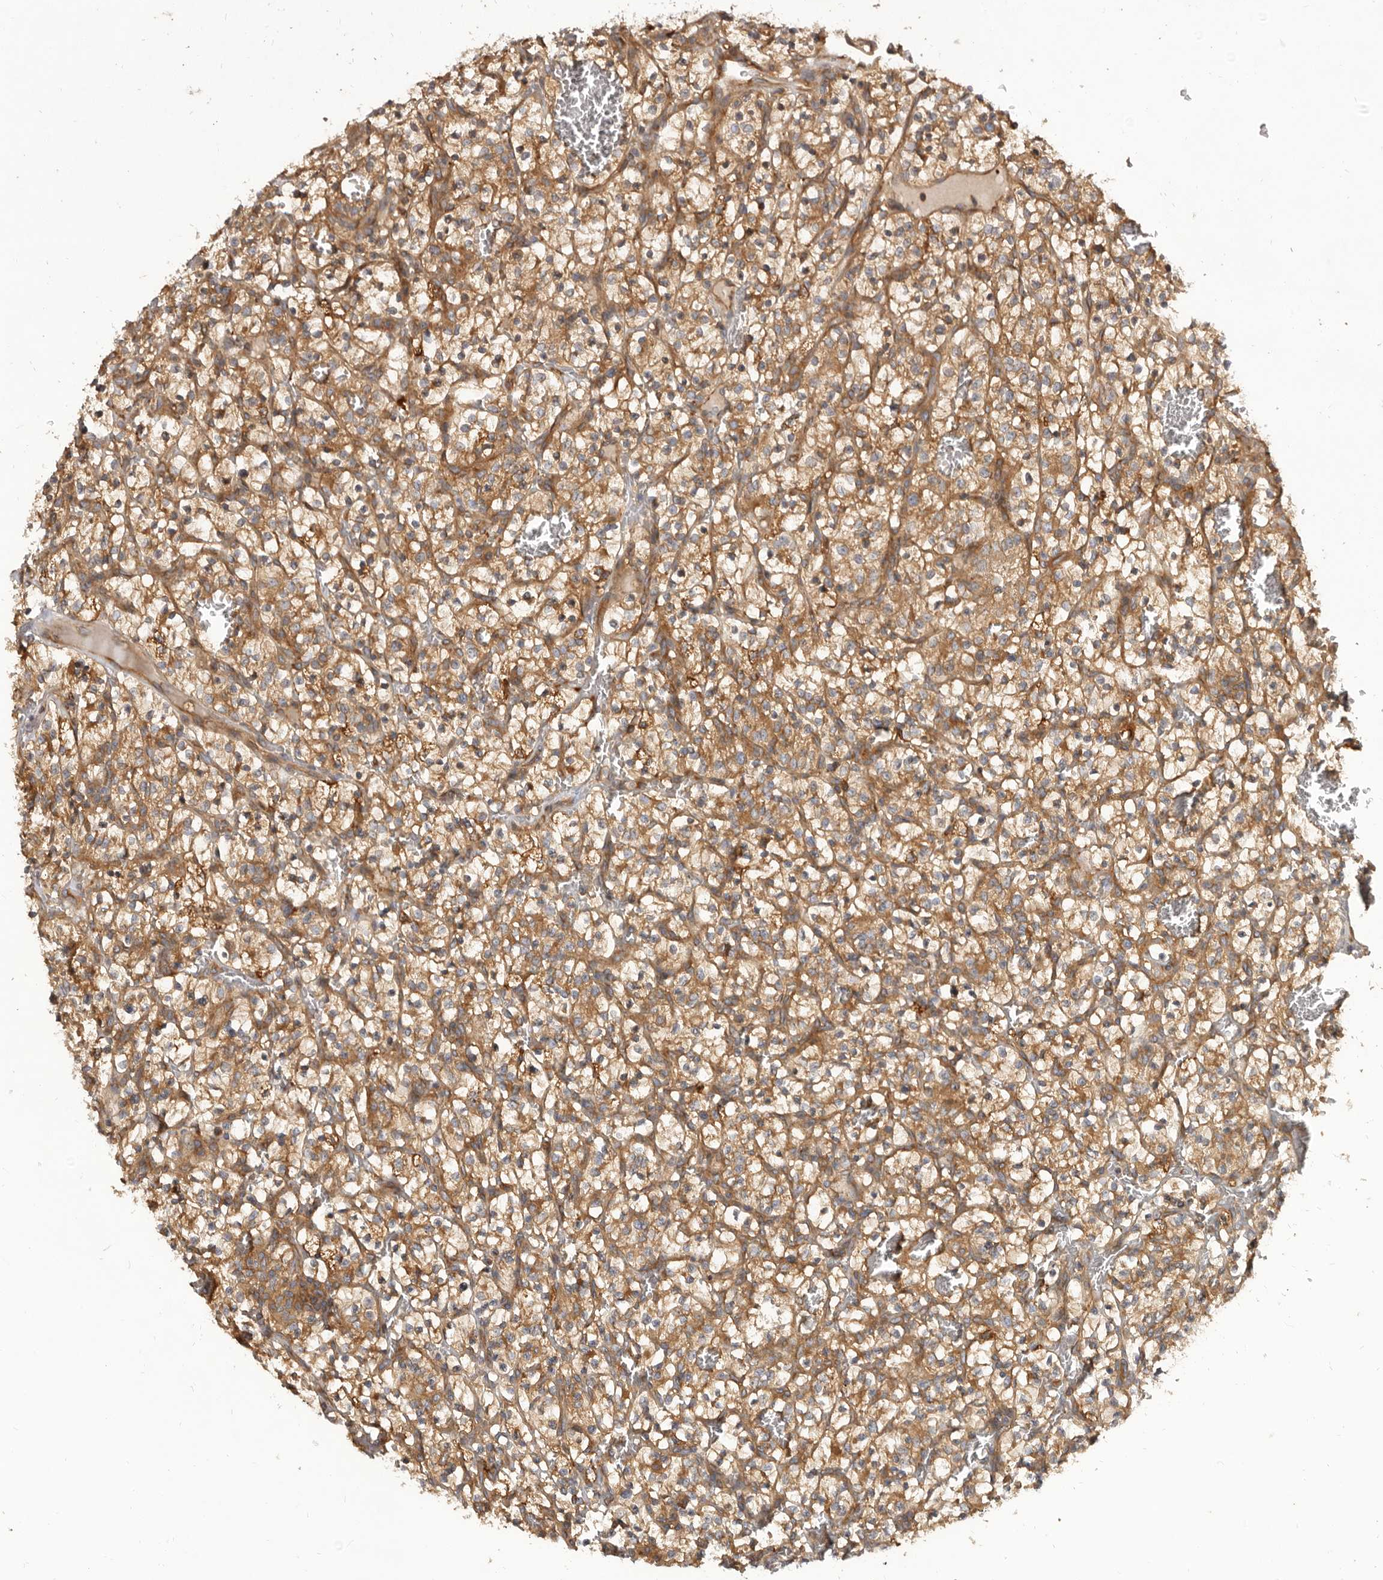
{"staining": {"intensity": "weak", "quantity": ">75%", "location": "cytoplasmic/membranous"}, "tissue": "renal cancer", "cell_type": "Tumor cells", "image_type": "cancer", "snomed": [{"axis": "morphology", "description": "Adenocarcinoma, NOS"}, {"axis": "topography", "description": "Kidney"}], "caption": "Tumor cells exhibit low levels of weak cytoplasmic/membranous expression in approximately >75% of cells in human adenocarcinoma (renal). The protein is shown in brown color, while the nuclei are stained blue.", "gene": "ADAMTS20", "patient": {"sex": "female", "age": 57}}